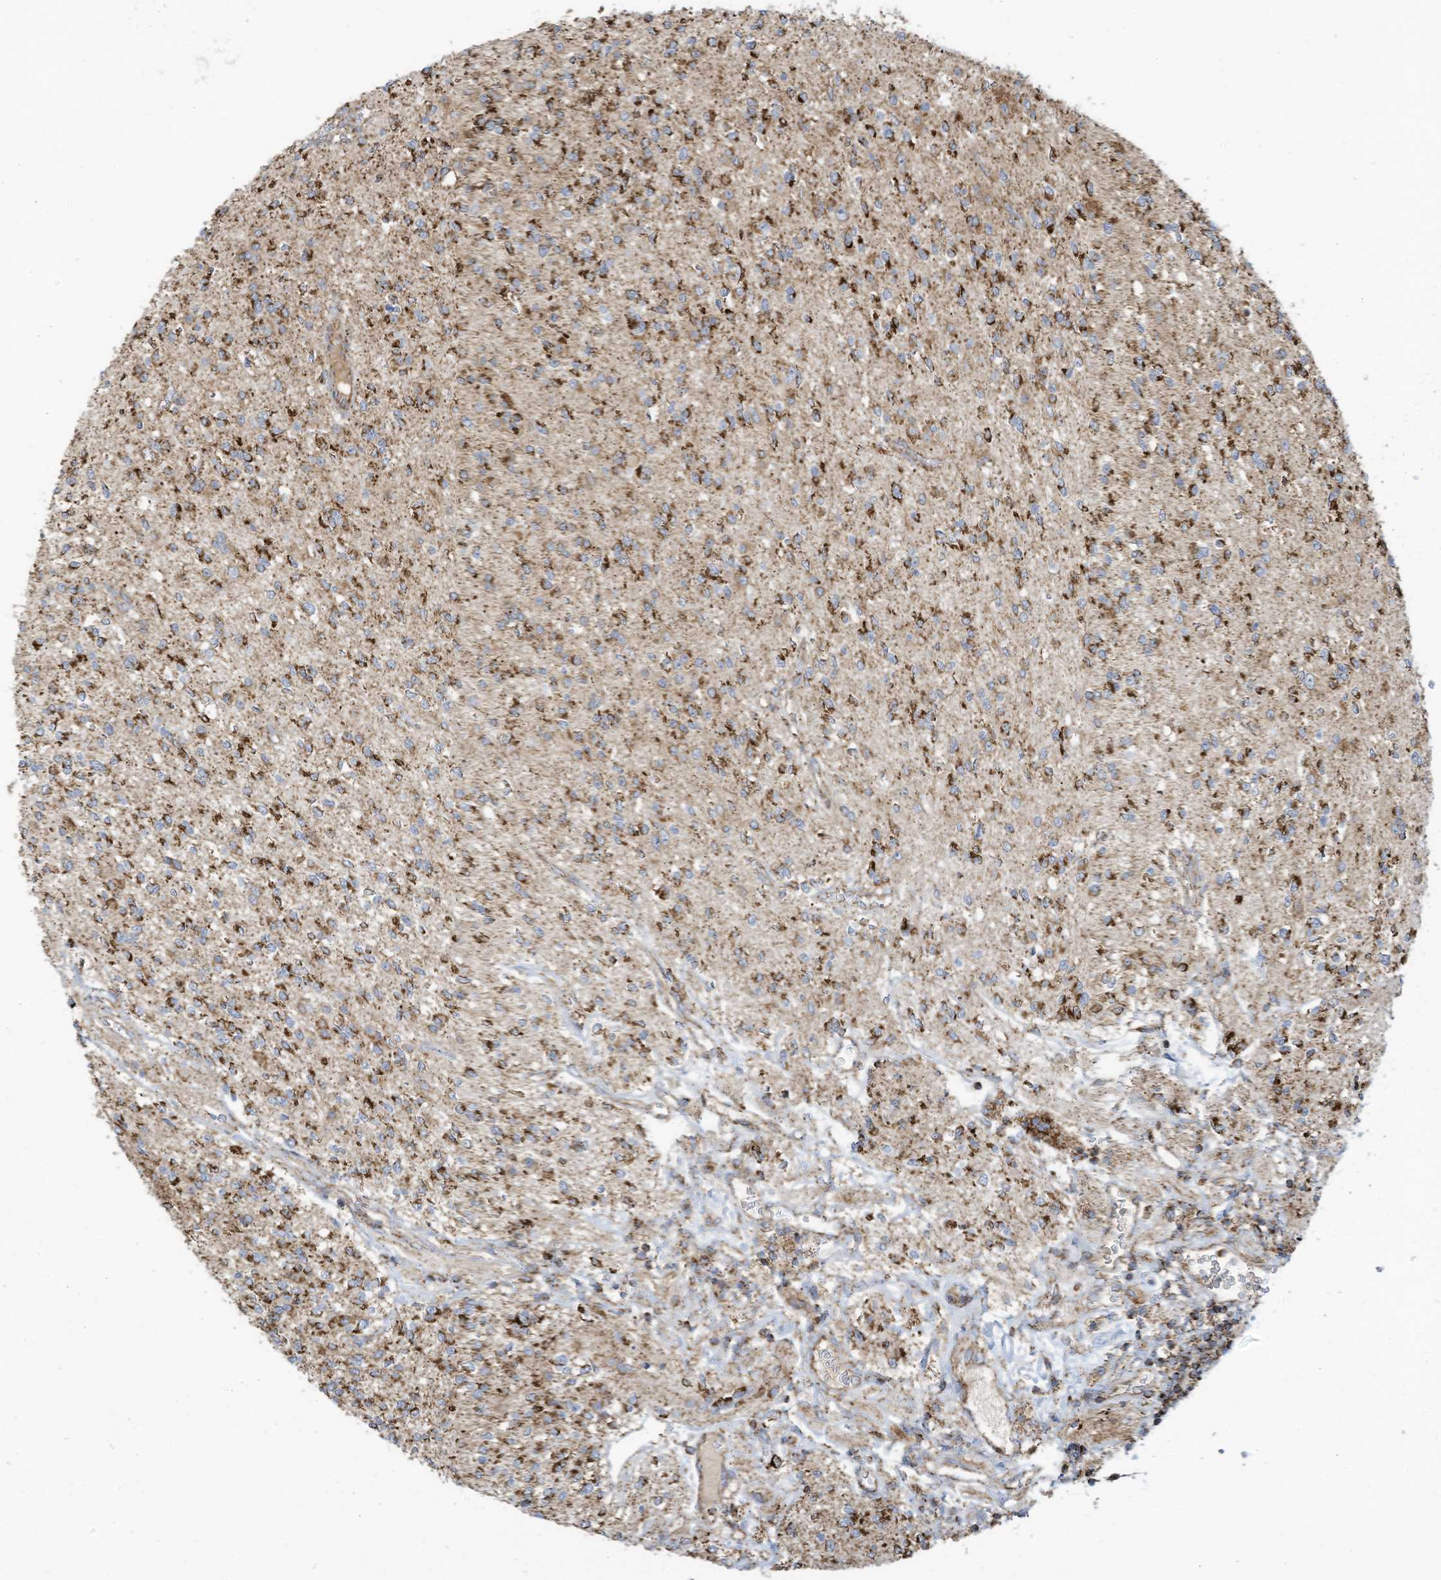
{"staining": {"intensity": "moderate", "quantity": ">75%", "location": "cytoplasmic/membranous"}, "tissue": "glioma", "cell_type": "Tumor cells", "image_type": "cancer", "snomed": [{"axis": "morphology", "description": "Glioma, malignant, High grade"}, {"axis": "topography", "description": "Brain"}], "caption": "Glioma stained with a brown dye demonstrates moderate cytoplasmic/membranous positive staining in approximately >75% of tumor cells.", "gene": "COX10", "patient": {"sex": "male", "age": 34}}